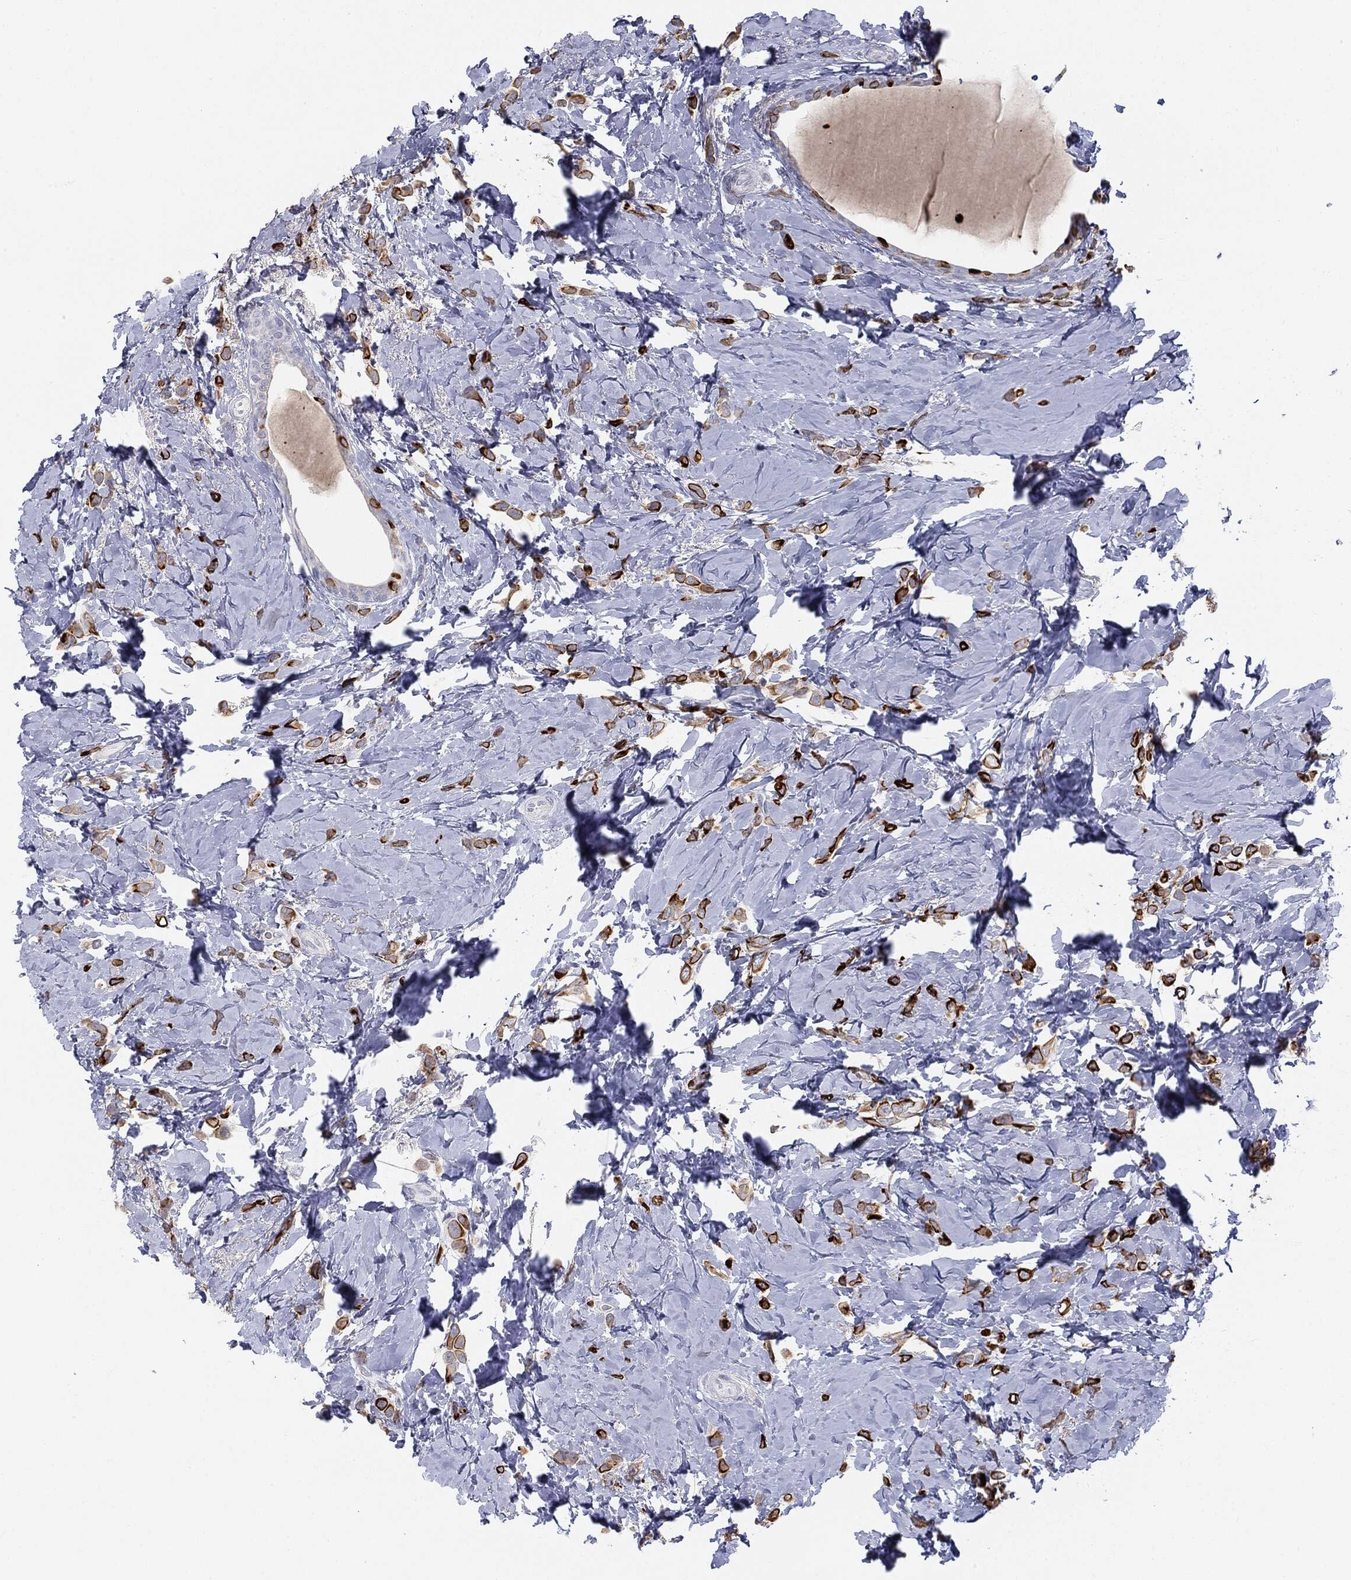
{"staining": {"intensity": "strong", "quantity": ">75%", "location": "cytoplasmic/membranous"}, "tissue": "breast cancer", "cell_type": "Tumor cells", "image_type": "cancer", "snomed": [{"axis": "morphology", "description": "Lobular carcinoma"}, {"axis": "topography", "description": "Breast"}], "caption": "Protein positivity by IHC shows strong cytoplasmic/membranous expression in approximately >75% of tumor cells in breast lobular carcinoma.", "gene": "MUC1", "patient": {"sex": "female", "age": 66}}